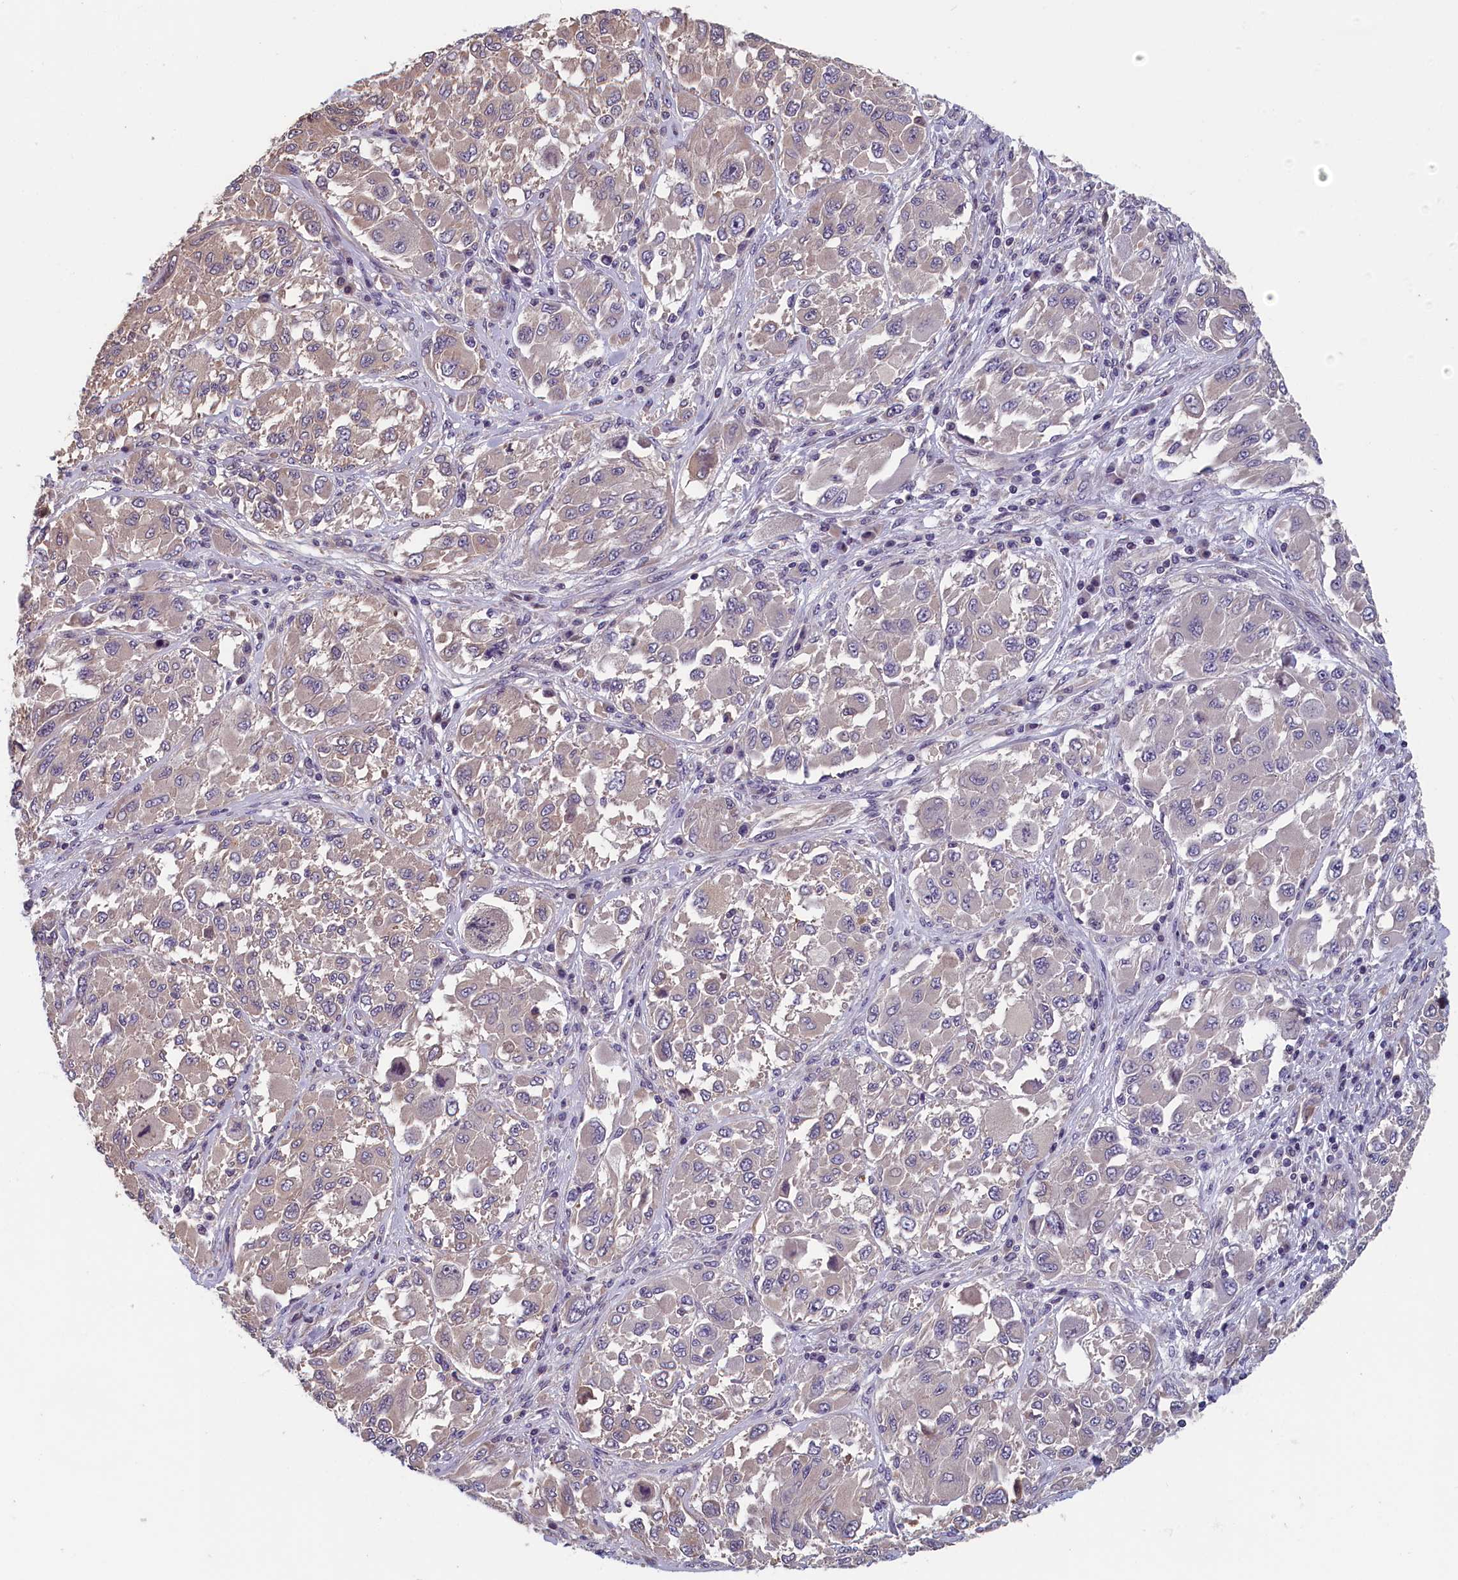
{"staining": {"intensity": "negative", "quantity": "none", "location": "none"}, "tissue": "melanoma", "cell_type": "Tumor cells", "image_type": "cancer", "snomed": [{"axis": "morphology", "description": "Malignant melanoma, NOS"}, {"axis": "topography", "description": "Skin"}], "caption": "Immunohistochemical staining of malignant melanoma displays no significant staining in tumor cells.", "gene": "TMEM116", "patient": {"sex": "female", "age": 91}}